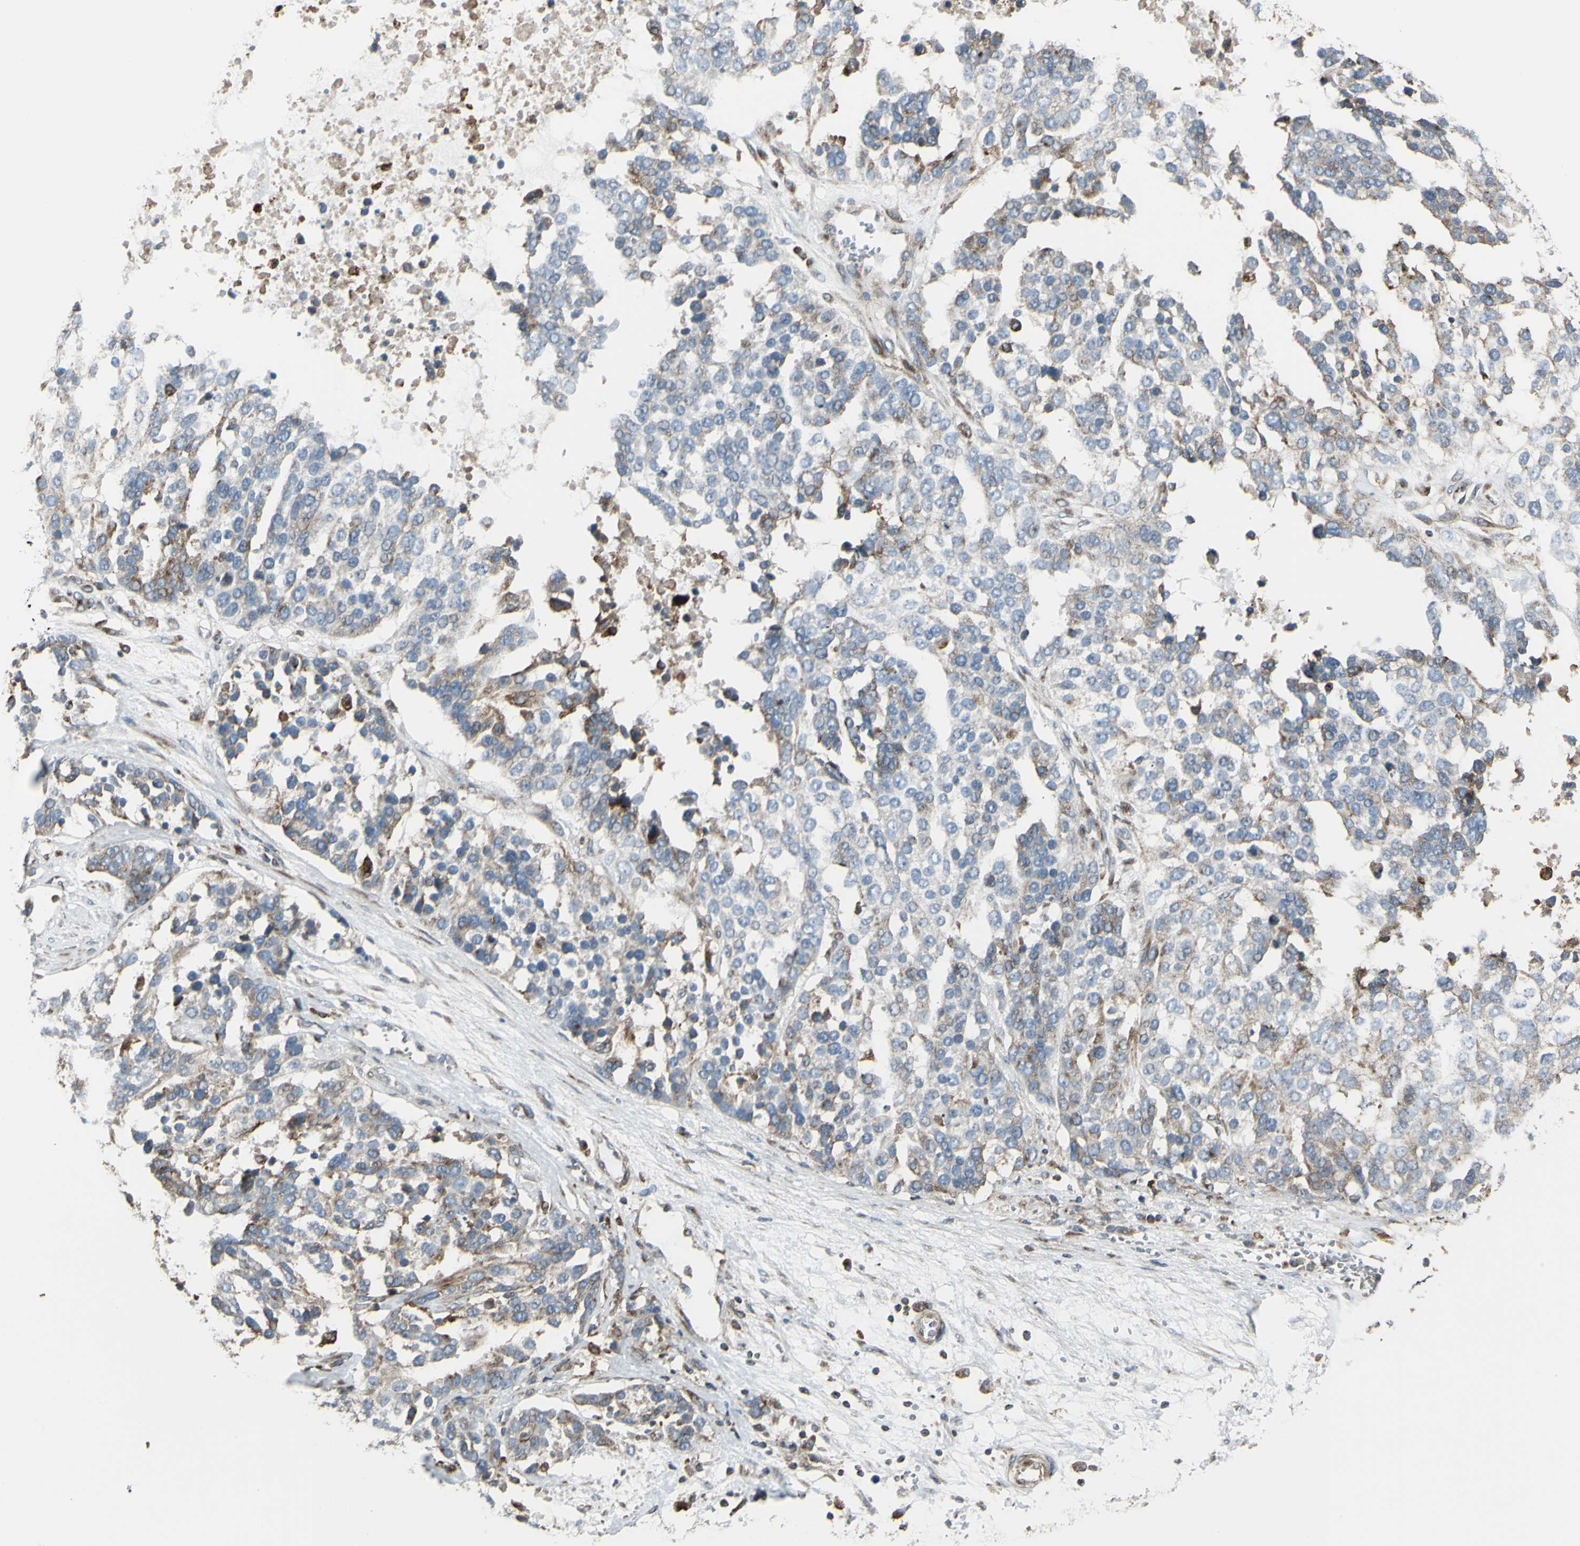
{"staining": {"intensity": "moderate", "quantity": "25%-75%", "location": "cytoplasmic/membranous"}, "tissue": "ovarian cancer", "cell_type": "Tumor cells", "image_type": "cancer", "snomed": [{"axis": "morphology", "description": "Cystadenocarcinoma, serous, NOS"}, {"axis": "topography", "description": "Ovary"}], "caption": "An image of human ovarian serous cystadenocarcinoma stained for a protein shows moderate cytoplasmic/membranous brown staining in tumor cells. The protein is stained brown, and the nuclei are stained in blue (DAB (3,3'-diaminobenzidine) IHC with brightfield microscopy, high magnification).", "gene": "NAPA", "patient": {"sex": "female", "age": 44}}